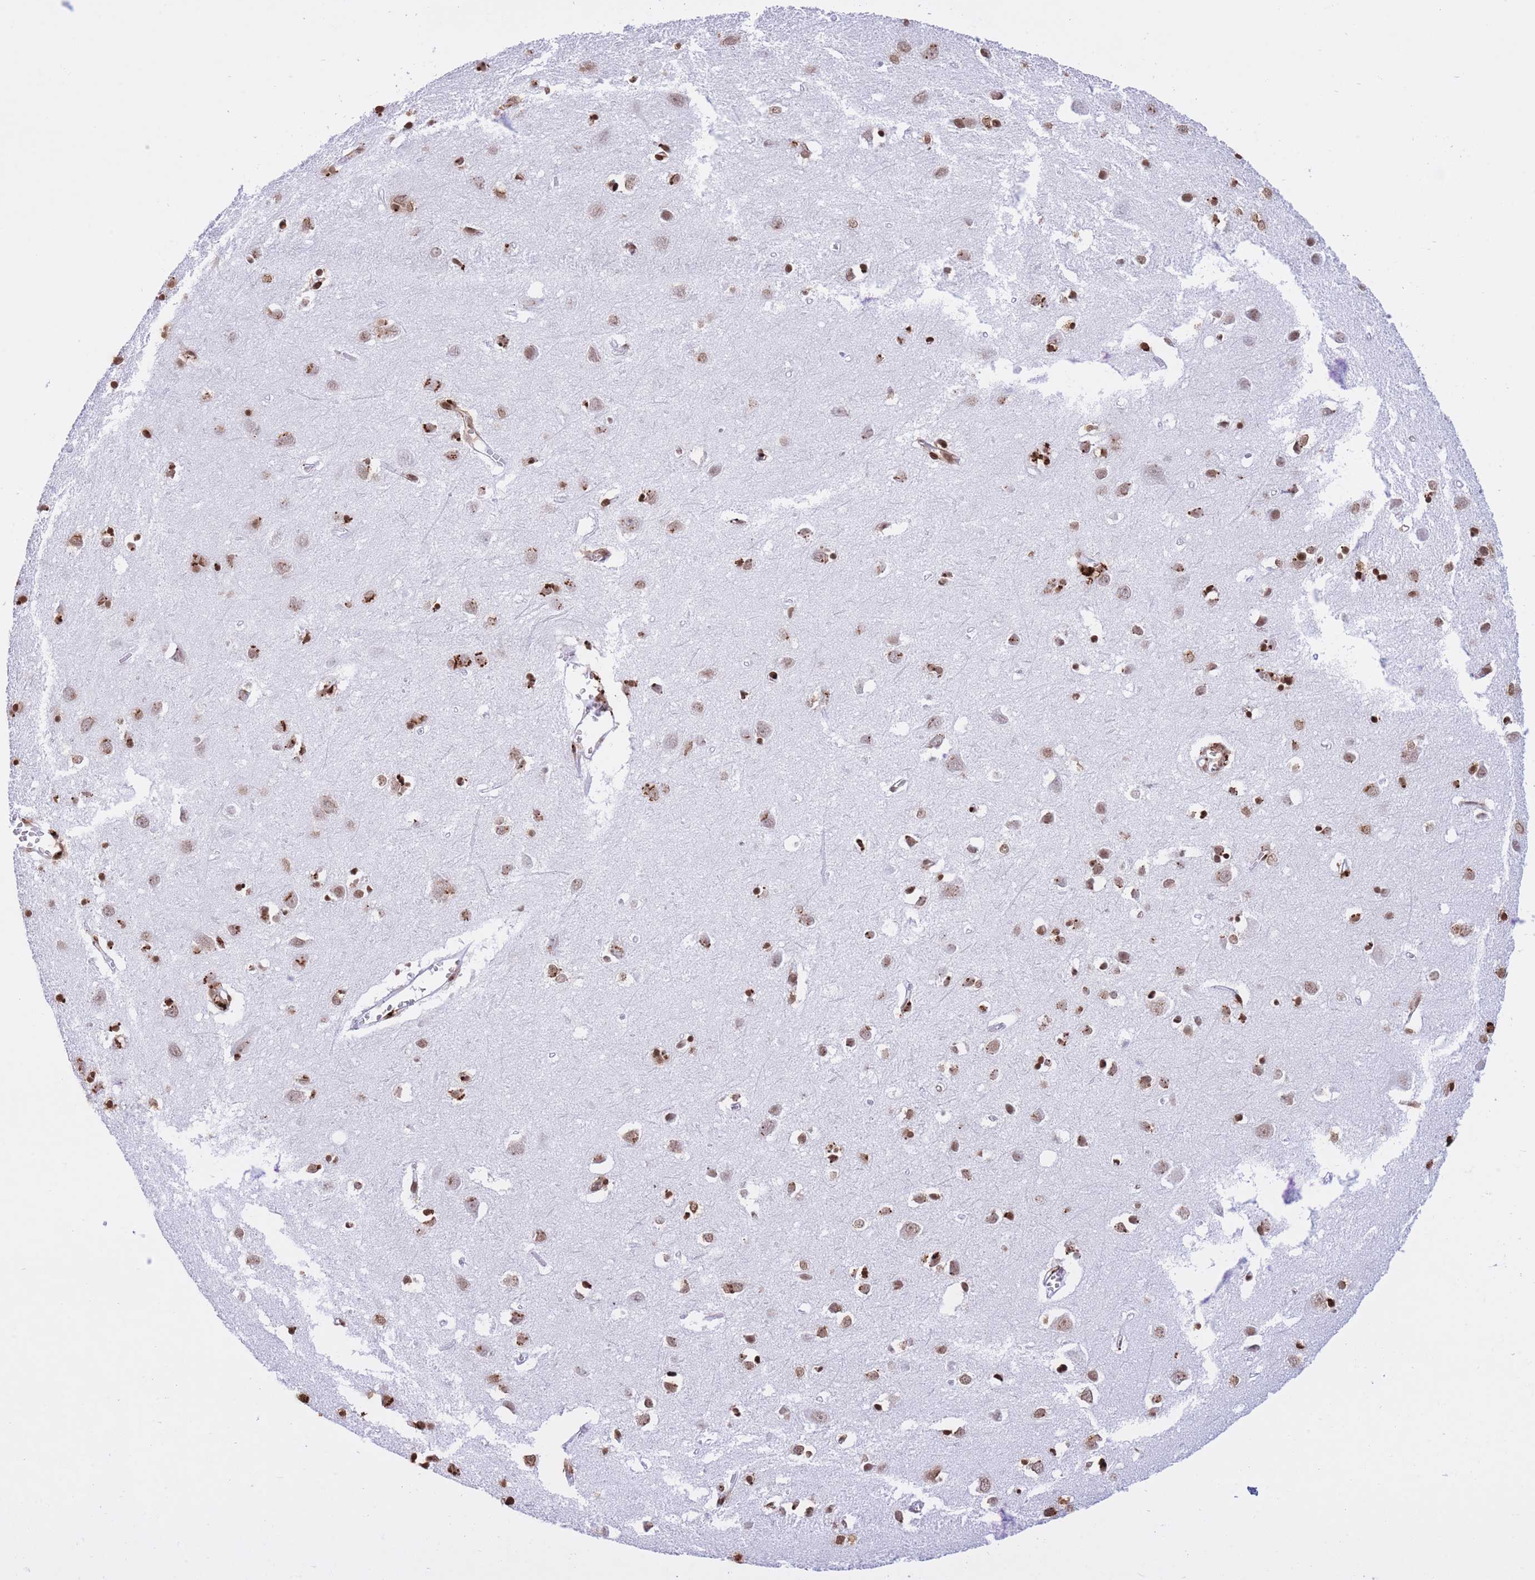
{"staining": {"intensity": "moderate", "quantity": ">75%", "location": "nuclear"}, "tissue": "cerebral cortex", "cell_type": "Endothelial cells", "image_type": "normal", "snomed": [{"axis": "morphology", "description": "Normal tissue, NOS"}, {"axis": "topography", "description": "Cerebral cortex"}], "caption": "This histopathology image reveals immunohistochemistry staining of benign human cerebral cortex, with medium moderate nuclear positivity in about >75% of endothelial cells.", "gene": "H2BC10", "patient": {"sex": "female", "age": 64}}